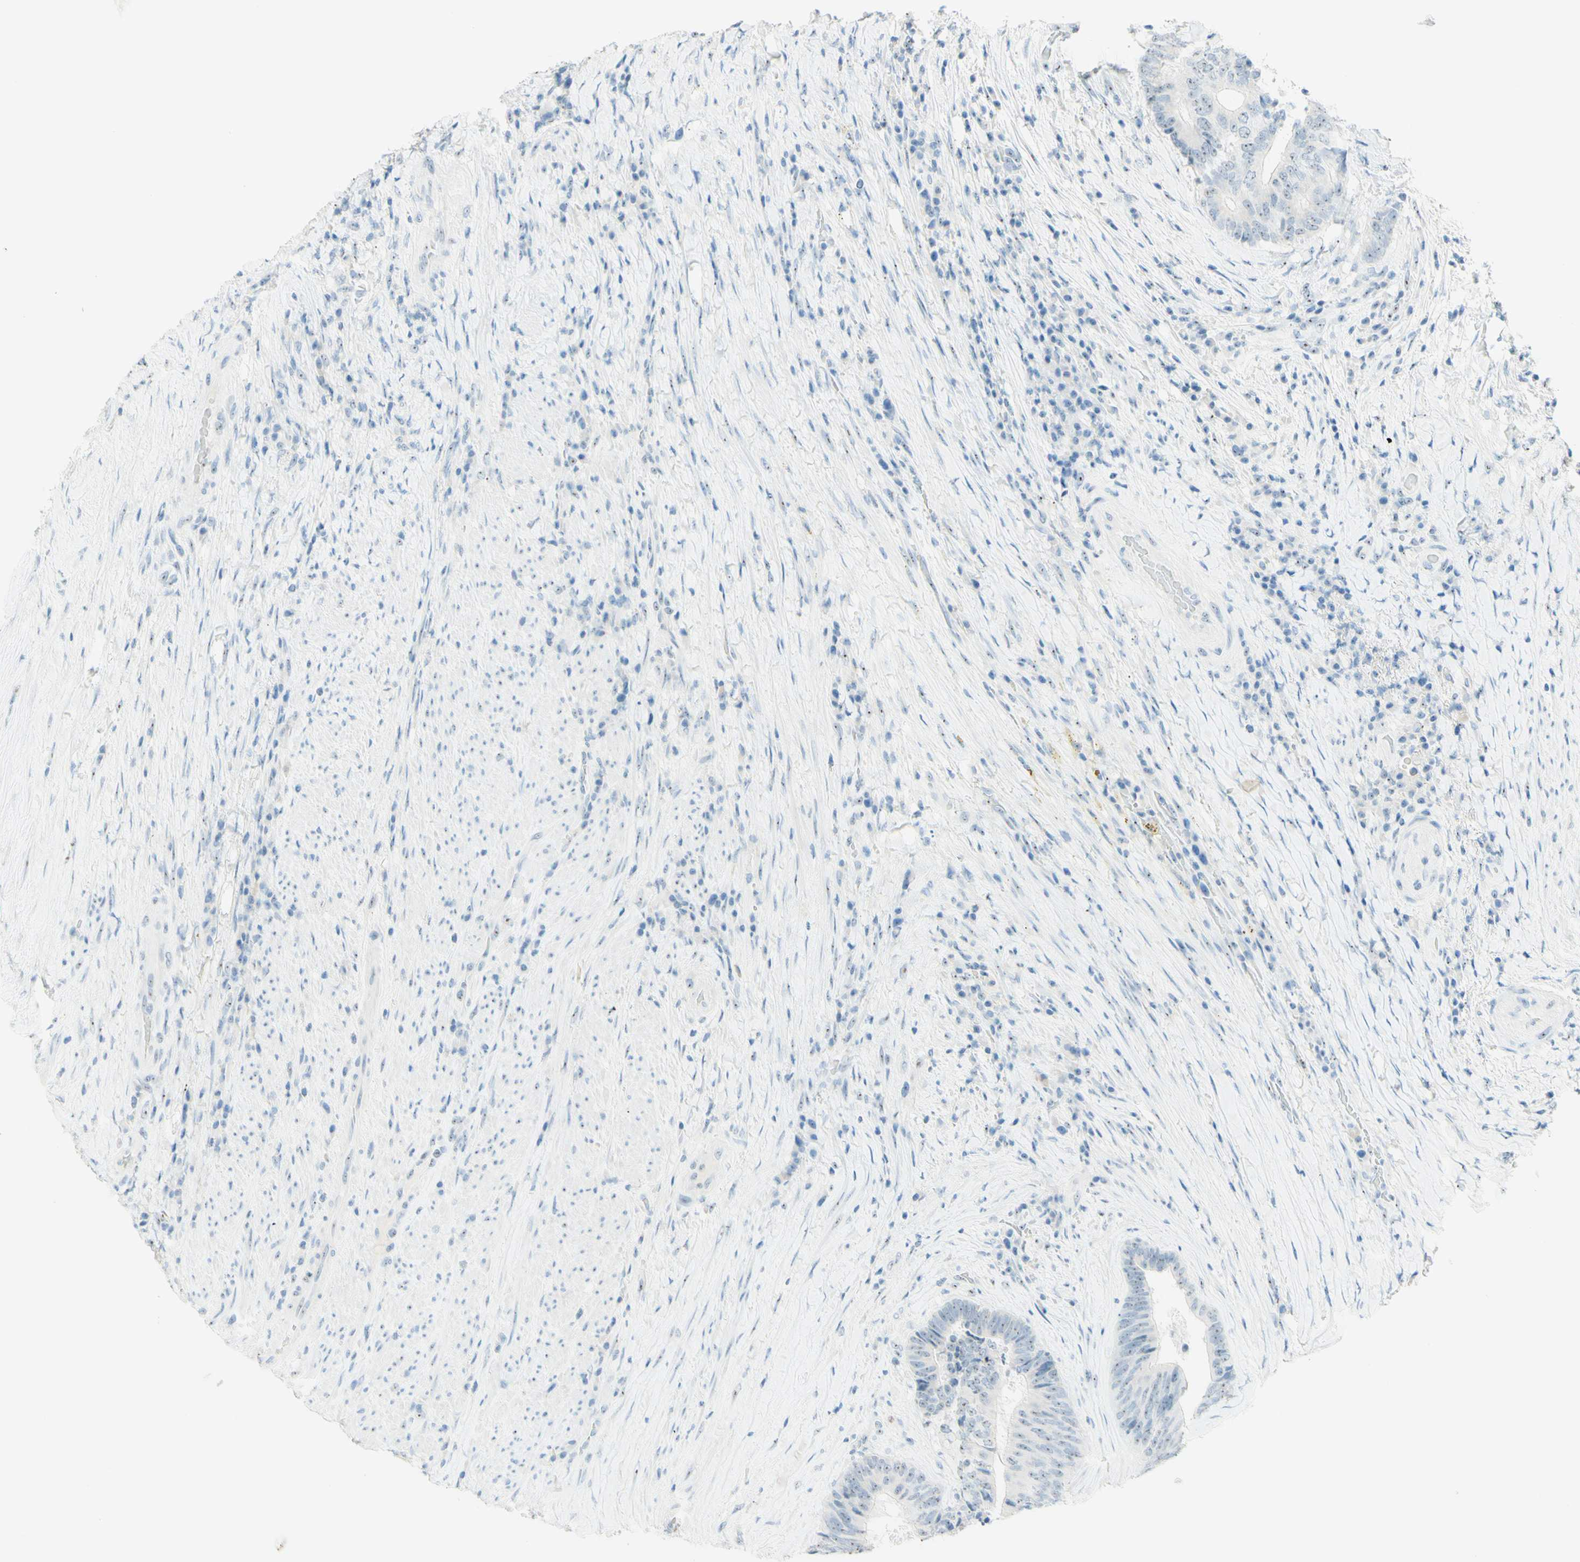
{"staining": {"intensity": "weak", "quantity": ">75%", "location": "nuclear"}, "tissue": "colorectal cancer", "cell_type": "Tumor cells", "image_type": "cancer", "snomed": [{"axis": "morphology", "description": "Adenocarcinoma, NOS"}, {"axis": "topography", "description": "Rectum"}], "caption": "Tumor cells demonstrate weak nuclear expression in about >75% of cells in colorectal cancer (adenocarcinoma).", "gene": "FMR1NB", "patient": {"sex": "male", "age": 72}}